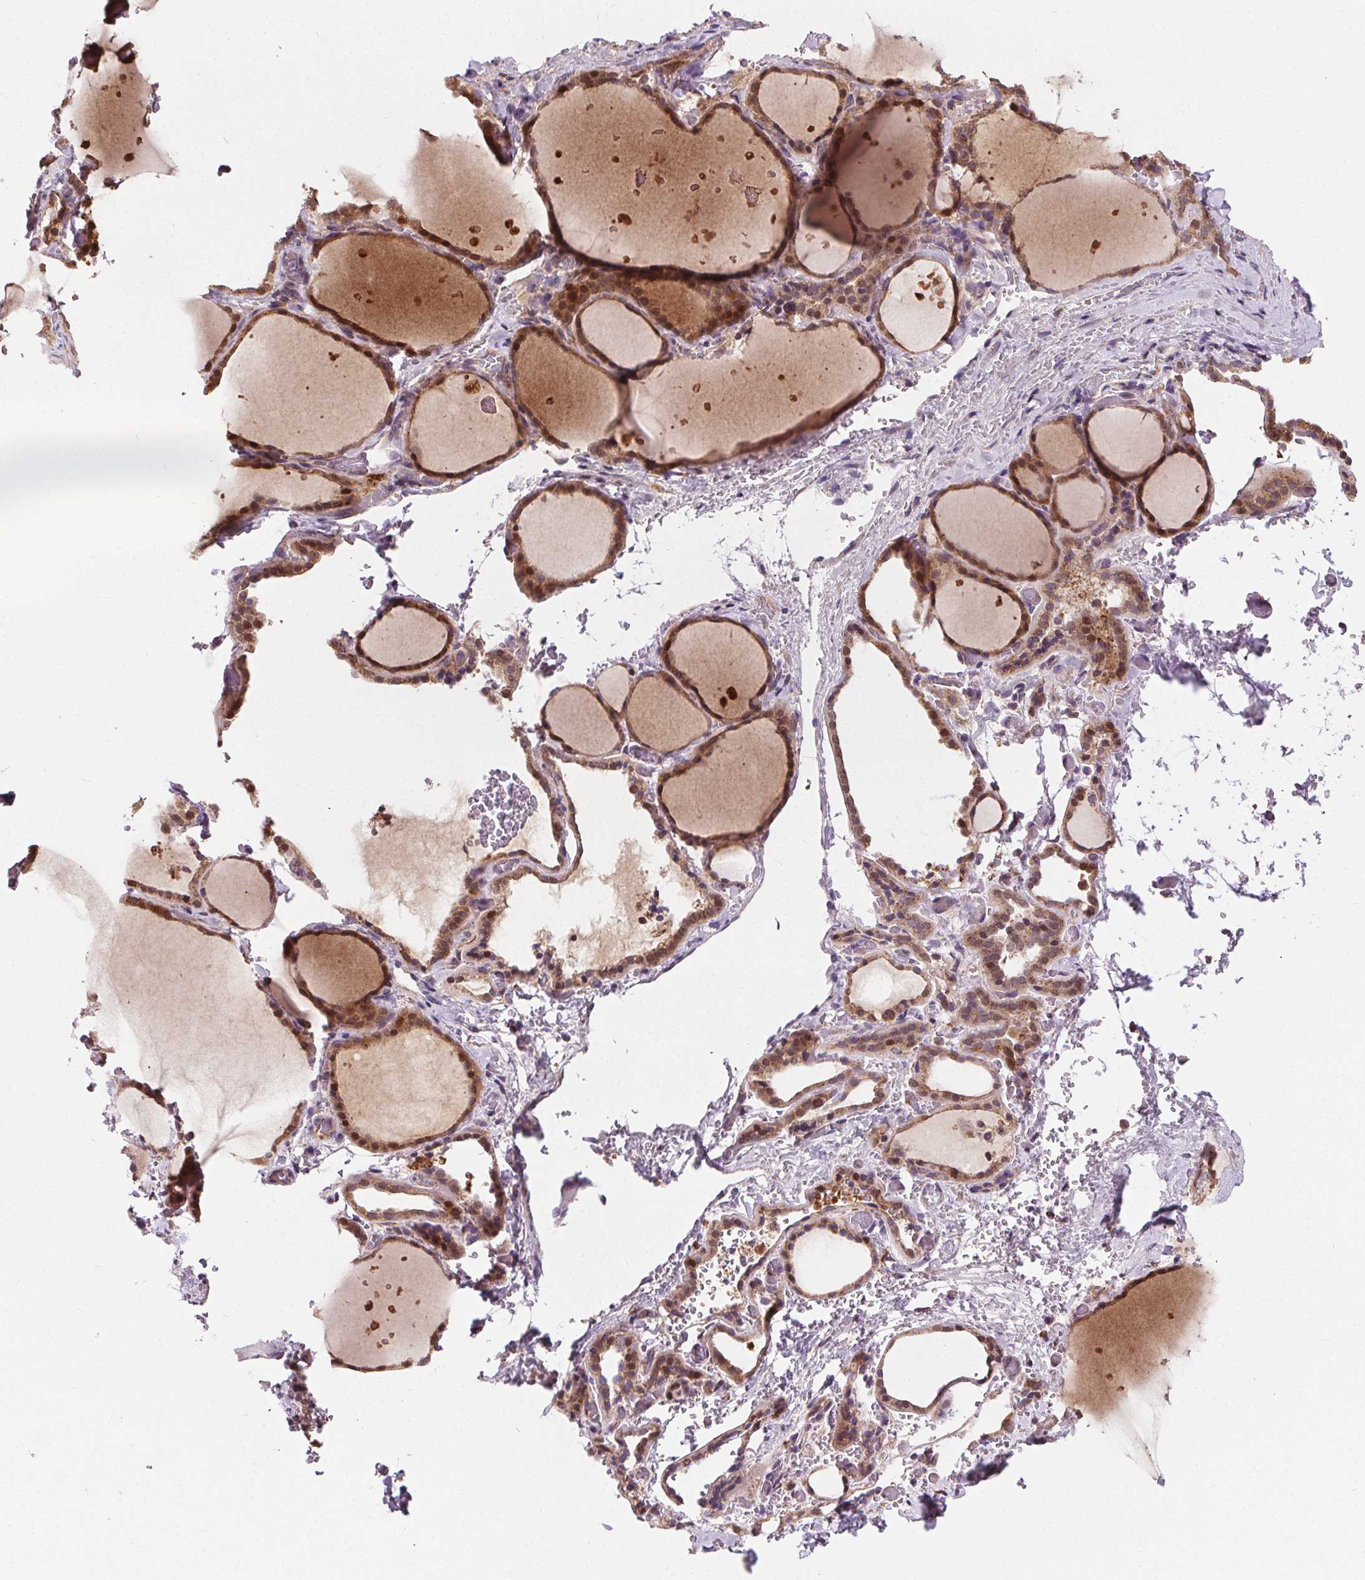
{"staining": {"intensity": "moderate", "quantity": ">75%", "location": "cytoplasmic/membranous"}, "tissue": "thyroid gland", "cell_type": "Glandular cells", "image_type": "normal", "snomed": [{"axis": "morphology", "description": "Normal tissue, NOS"}, {"axis": "topography", "description": "Thyroid gland"}], "caption": "The micrograph demonstrates a brown stain indicating the presence of a protein in the cytoplasmic/membranous of glandular cells in thyroid gland. (DAB (3,3'-diaminobenzidine) IHC, brown staining for protein, blue staining for nuclei).", "gene": "GOLT1B", "patient": {"sex": "female", "age": 36}}